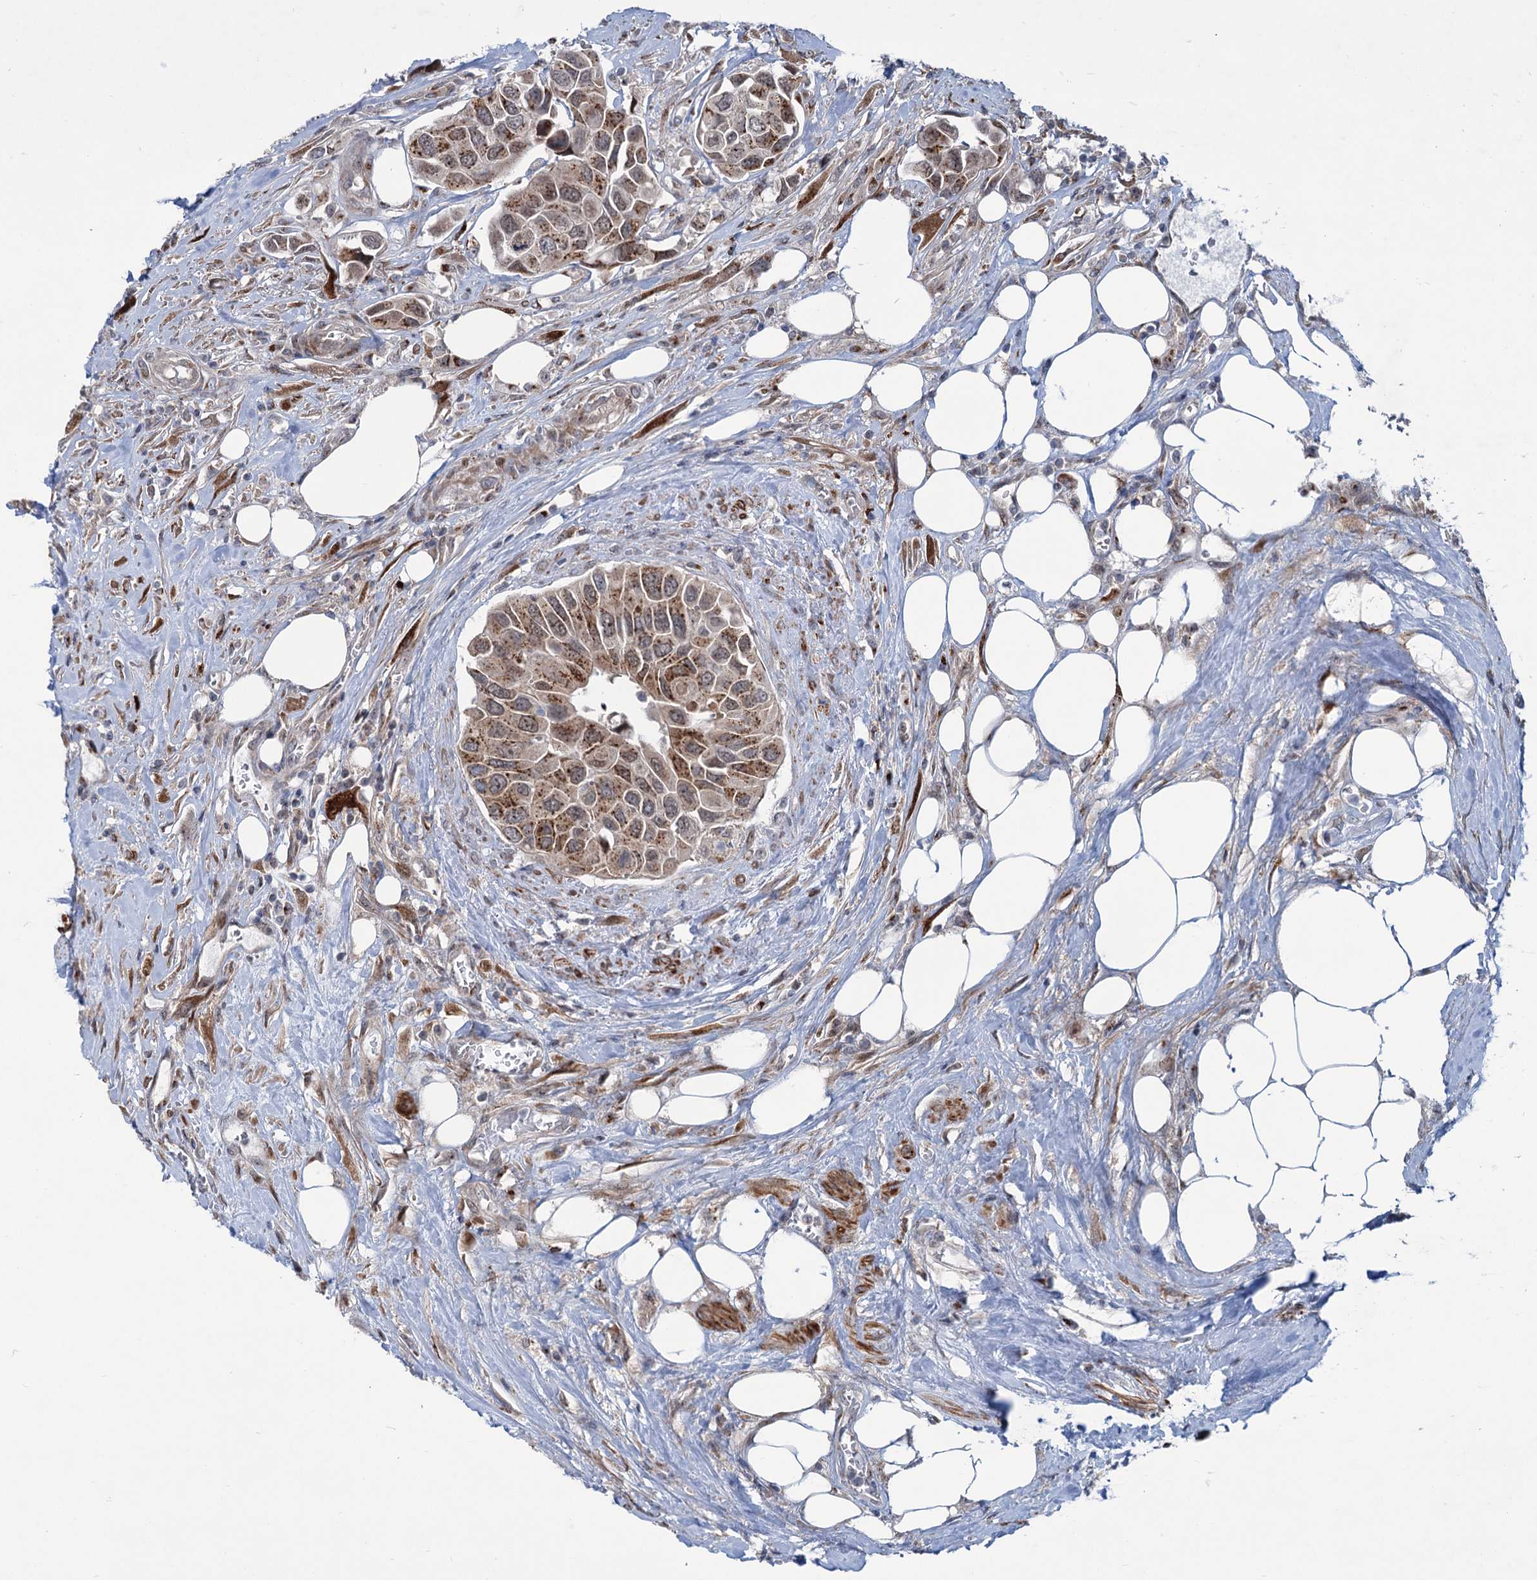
{"staining": {"intensity": "strong", "quantity": "25%-75%", "location": "cytoplasmic/membranous"}, "tissue": "urothelial cancer", "cell_type": "Tumor cells", "image_type": "cancer", "snomed": [{"axis": "morphology", "description": "Urothelial carcinoma, High grade"}, {"axis": "topography", "description": "Urinary bladder"}], "caption": "Strong cytoplasmic/membranous protein expression is appreciated in about 25%-75% of tumor cells in urothelial cancer. The staining is performed using DAB (3,3'-diaminobenzidine) brown chromogen to label protein expression. The nuclei are counter-stained blue using hematoxylin.", "gene": "ELP4", "patient": {"sex": "male", "age": 74}}